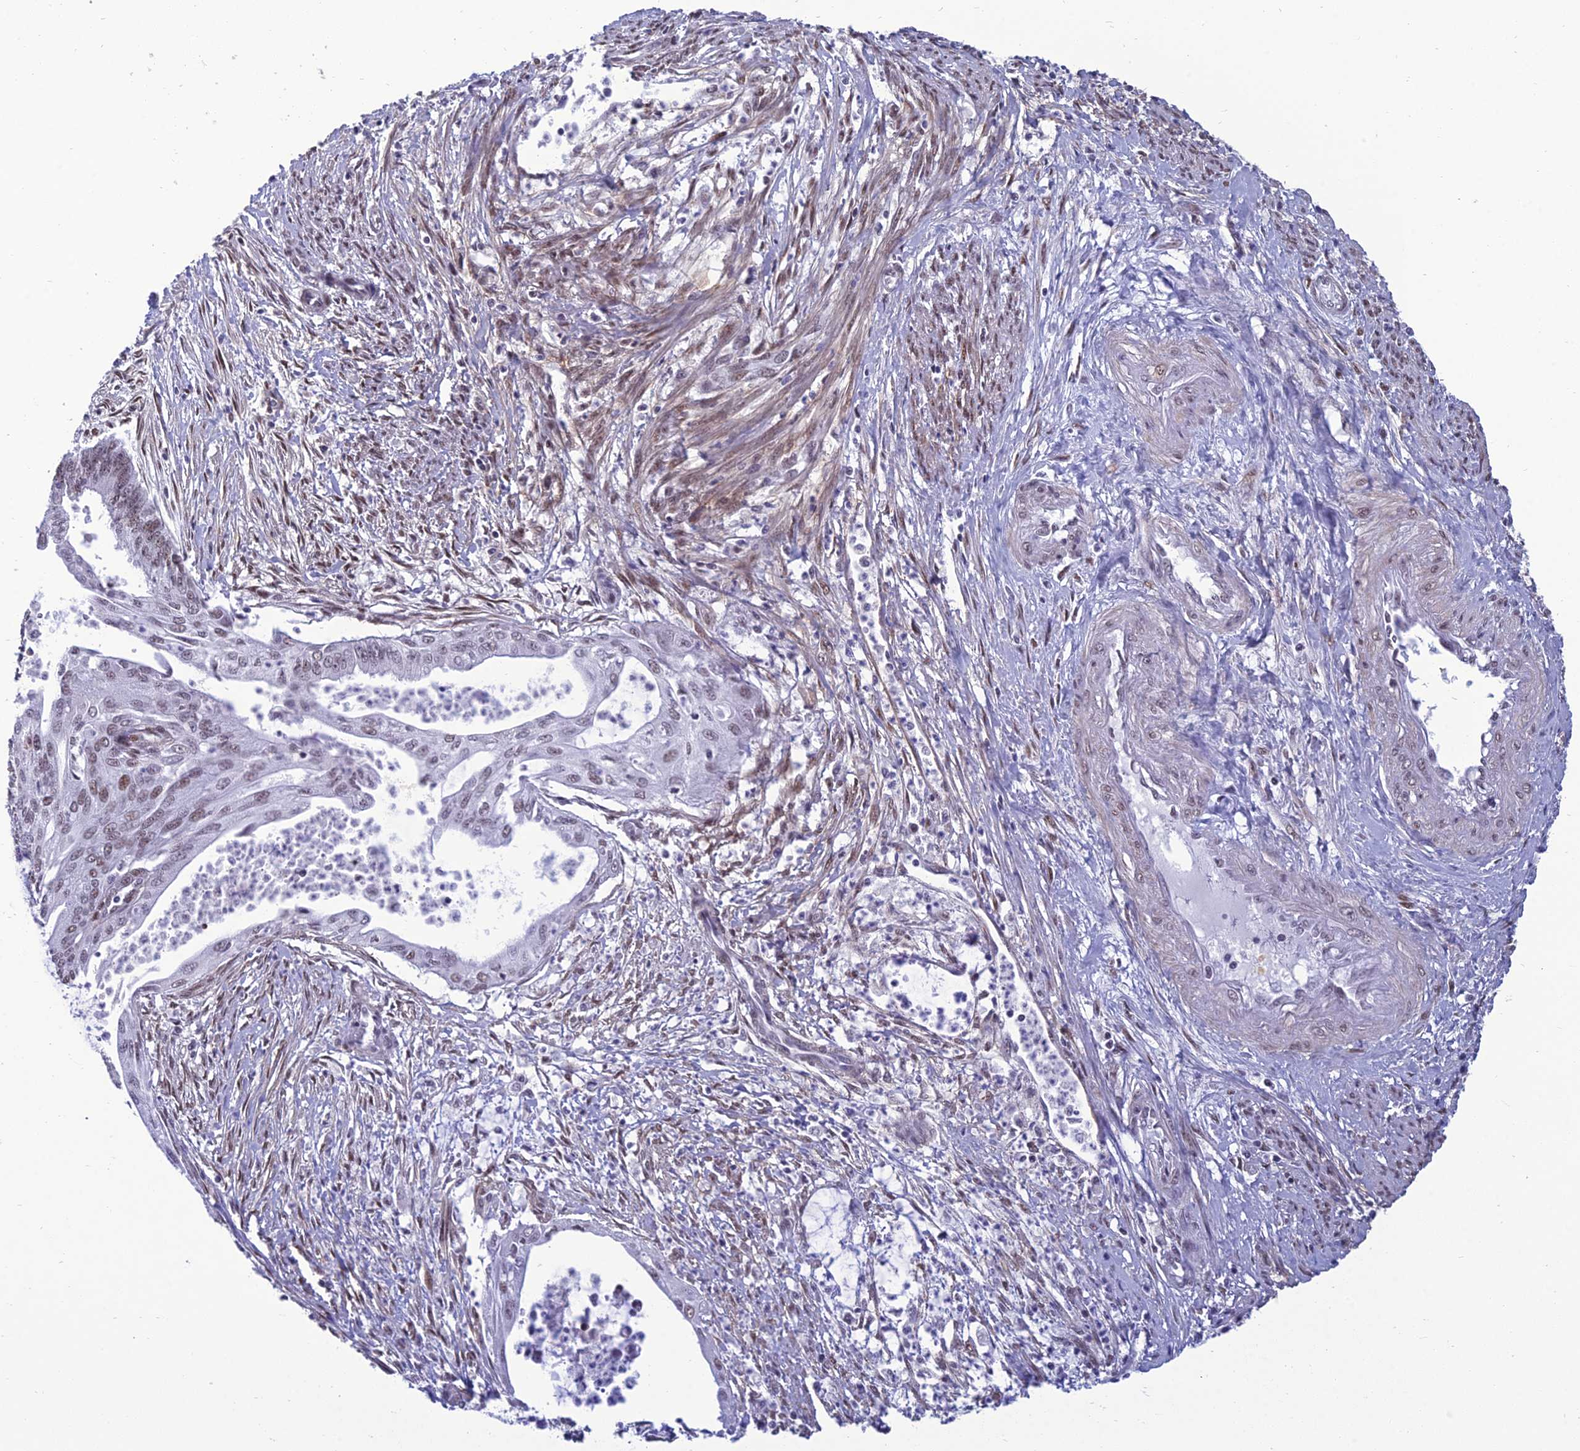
{"staining": {"intensity": "weak", "quantity": ">75%", "location": "nuclear"}, "tissue": "endometrial cancer", "cell_type": "Tumor cells", "image_type": "cancer", "snomed": [{"axis": "morphology", "description": "Adenocarcinoma, NOS"}, {"axis": "topography", "description": "Endometrium"}], "caption": "A photomicrograph showing weak nuclear staining in about >75% of tumor cells in endometrial adenocarcinoma, as visualized by brown immunohistochemical staining.", "gene": "RSRC1", "patient": {"sex": "female", "age": 73}}